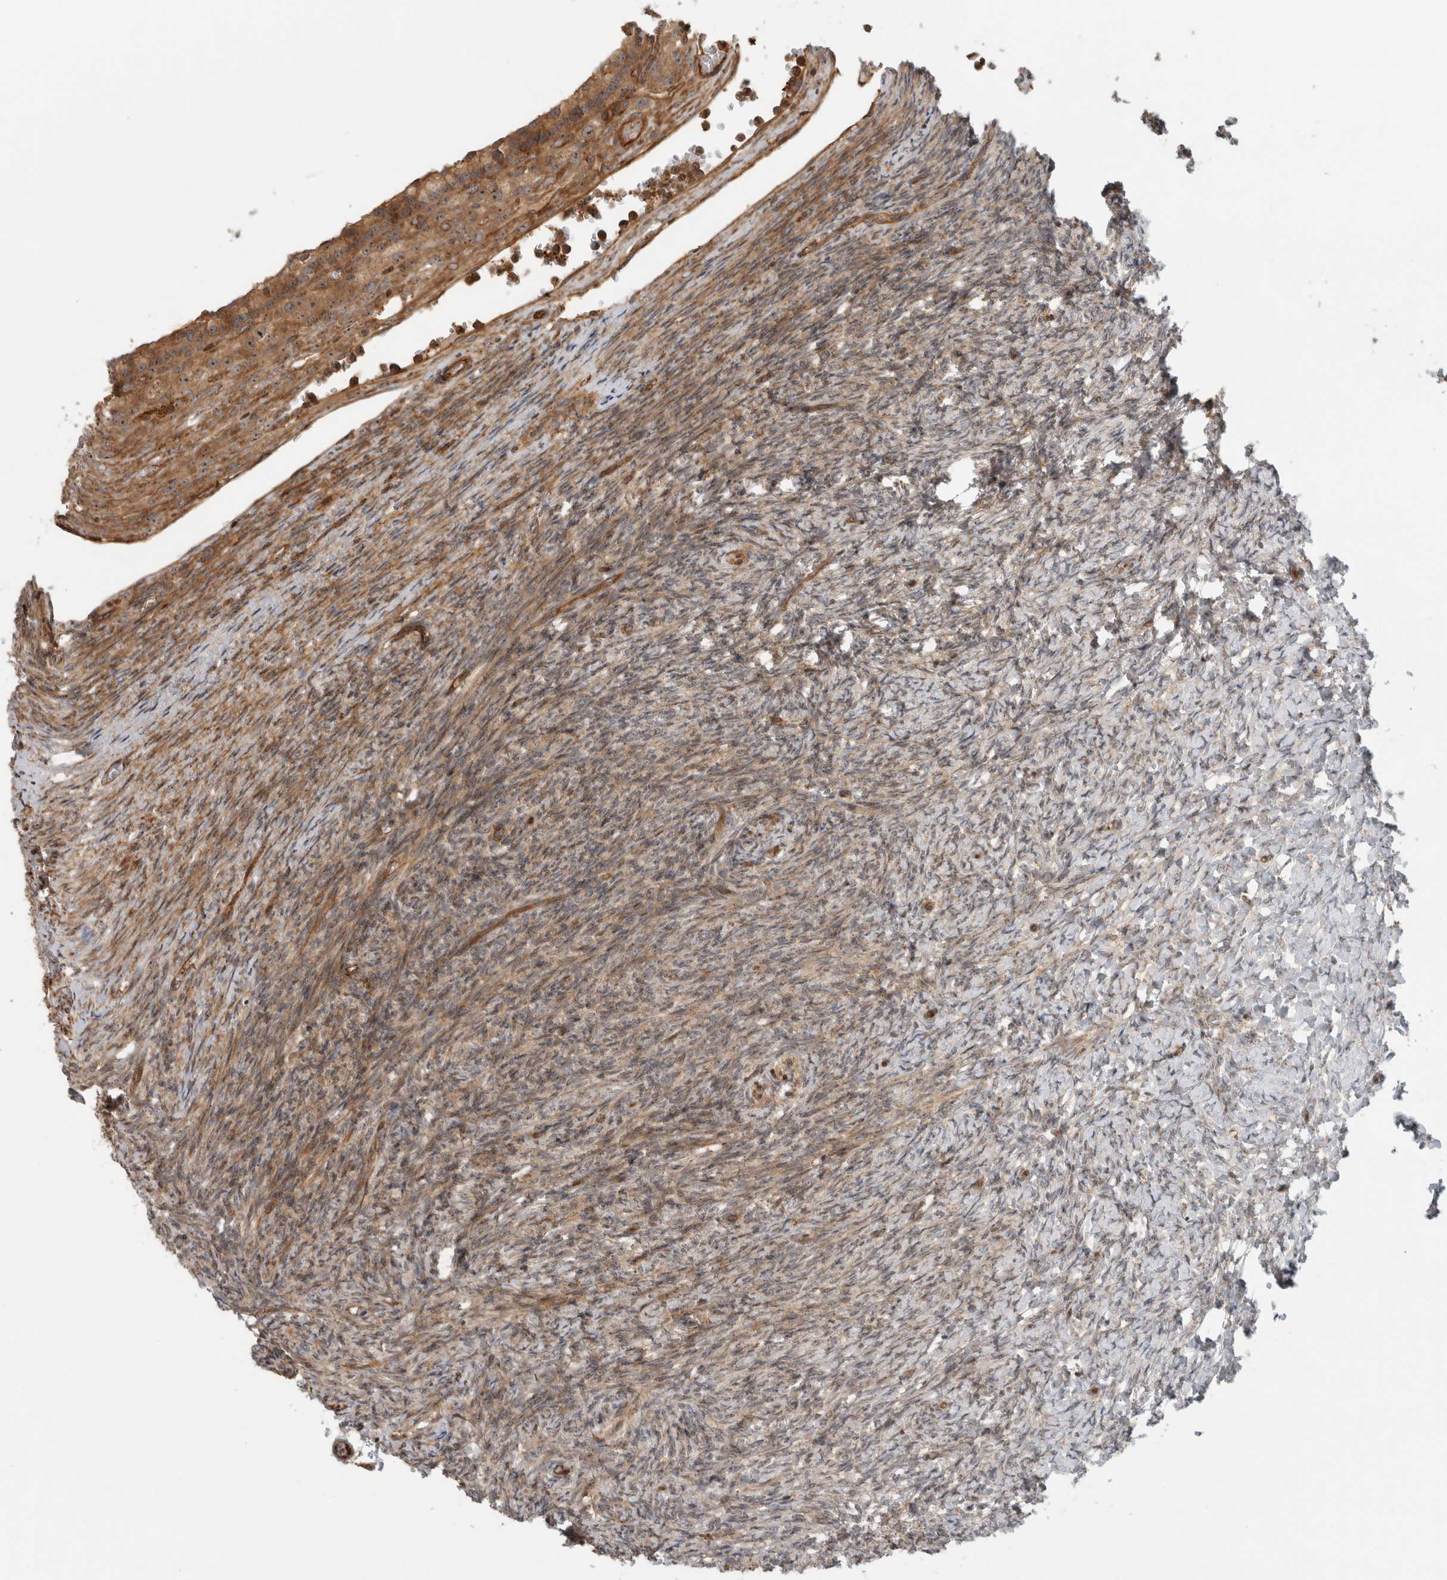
{"staining": {"intensity": "weak", "quantity": ">75%", "location": "cytoplasmic/membranous,nuclear"}, "tissue": "ovary", "cell_type": "Ovarian stroma cells", "image_type": "normal", "snomed": [{"axis": "morphology", "description": "Normal tissue, NOS"}, {"axis": "topography", "description": "Ovary"}], "caption": "Ovary stained with DAB (3,3'-diaminobenzidine) immunohistochemistry demonstrates low levels of weak cytoplasmic/membranous,nuclear positivity in approximately >75% of ovarian stroma cells. The staining was performed using DAB to visualize the protein expression in brown, while the nuclei were stained in blue with hematoxylin (Magnification: 20x).", "gene": "WASF2", "patient": {"sex": "female", "age": 41}}